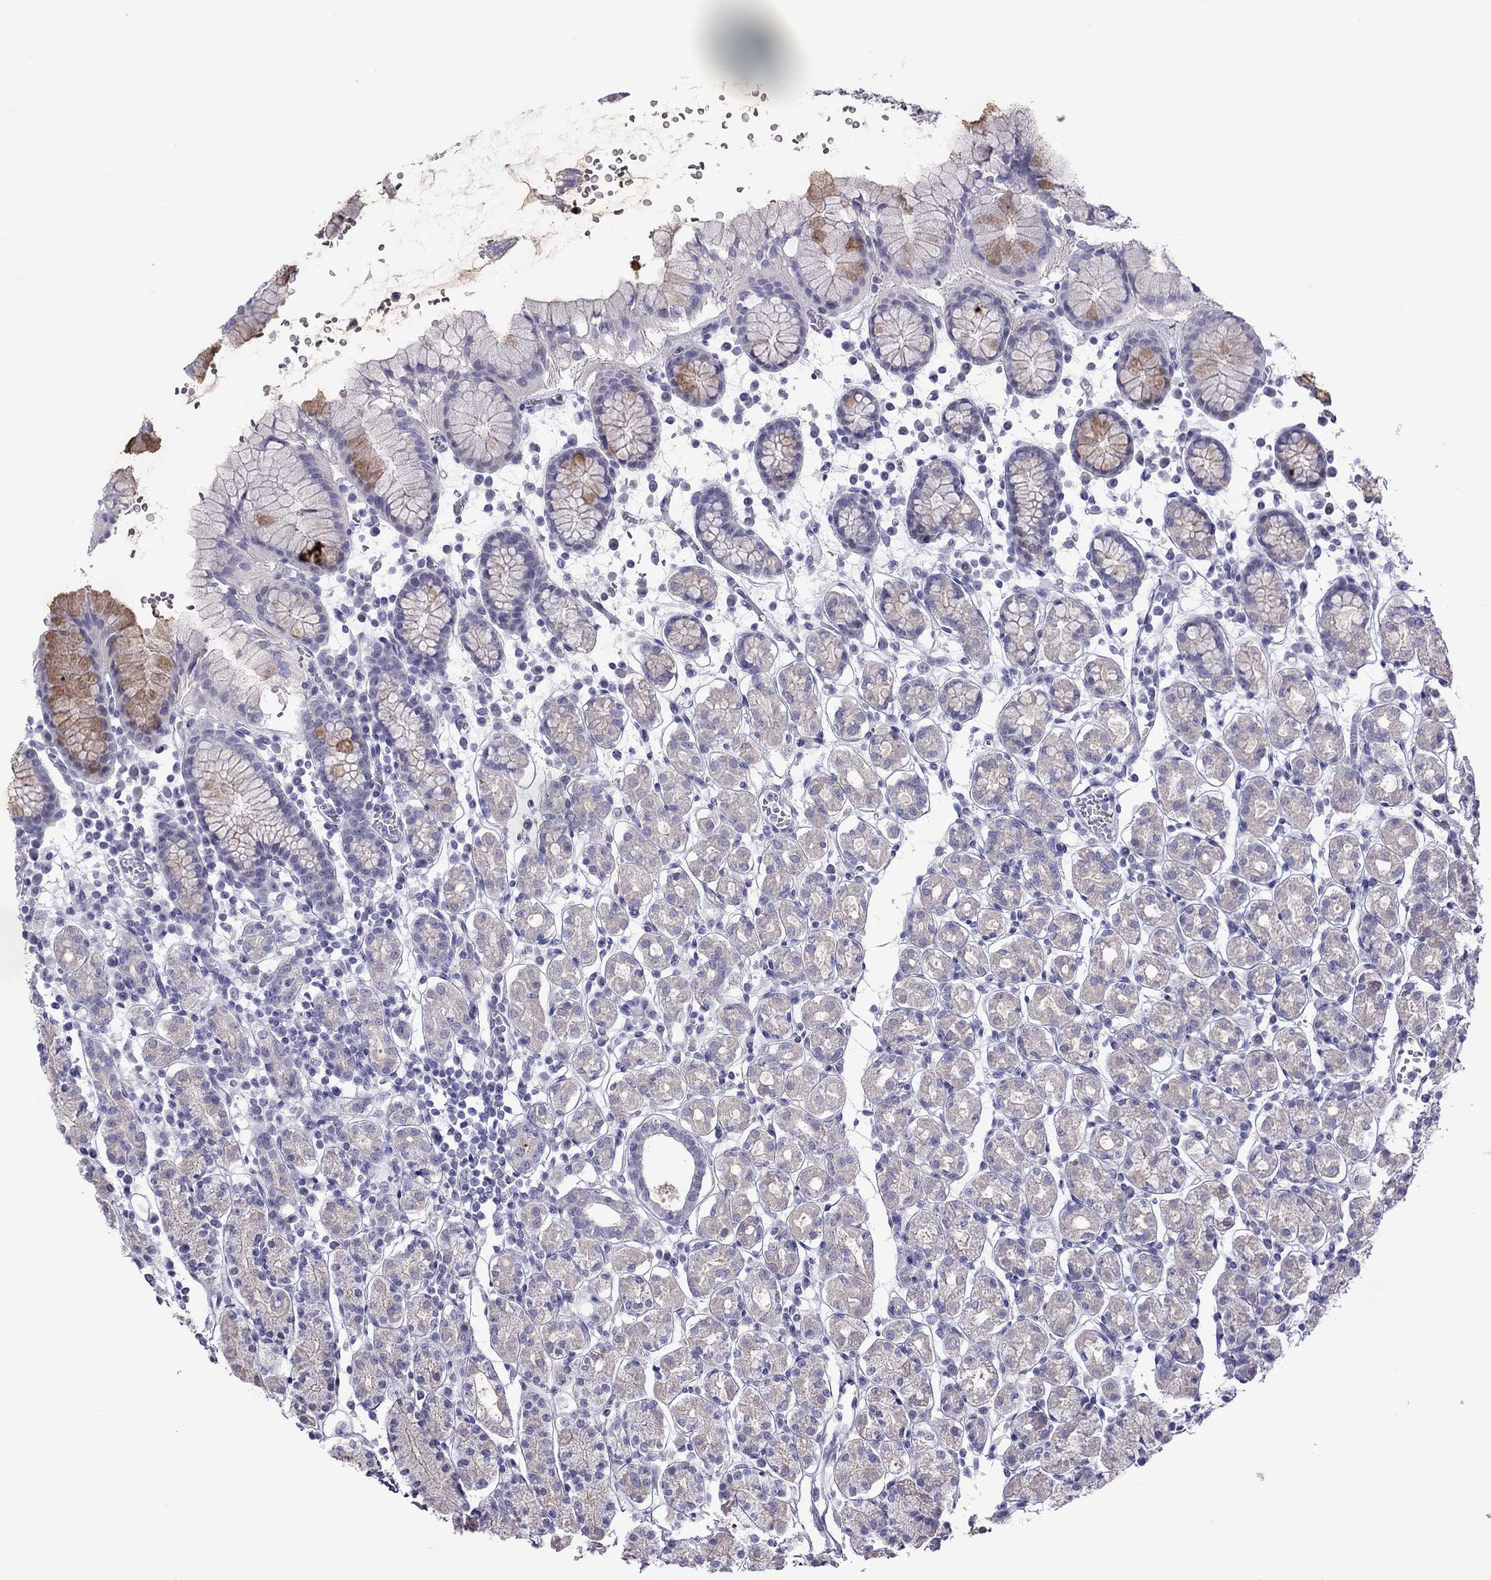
{"staining": {"intensity": "negative", "quantity": "none", "location": "none"}, "tissue": "stomach", "cell_type": "Glandular cells", "image_type": "normal", "snomed": [{"axis": "morphology", "description": "Normal tissue, NOS"}, {"axis": "topography", "description": "Stomach, upper"}, {"axis": "topography", "description": "Stomach"}], "caption": "There is no significant positivity in glandular cells of stomach. (Immunohistochemistry, brightfield microscopy, high magnification).", "gene": "TEX14", "patient": {"sex": "male", "age": 62}}